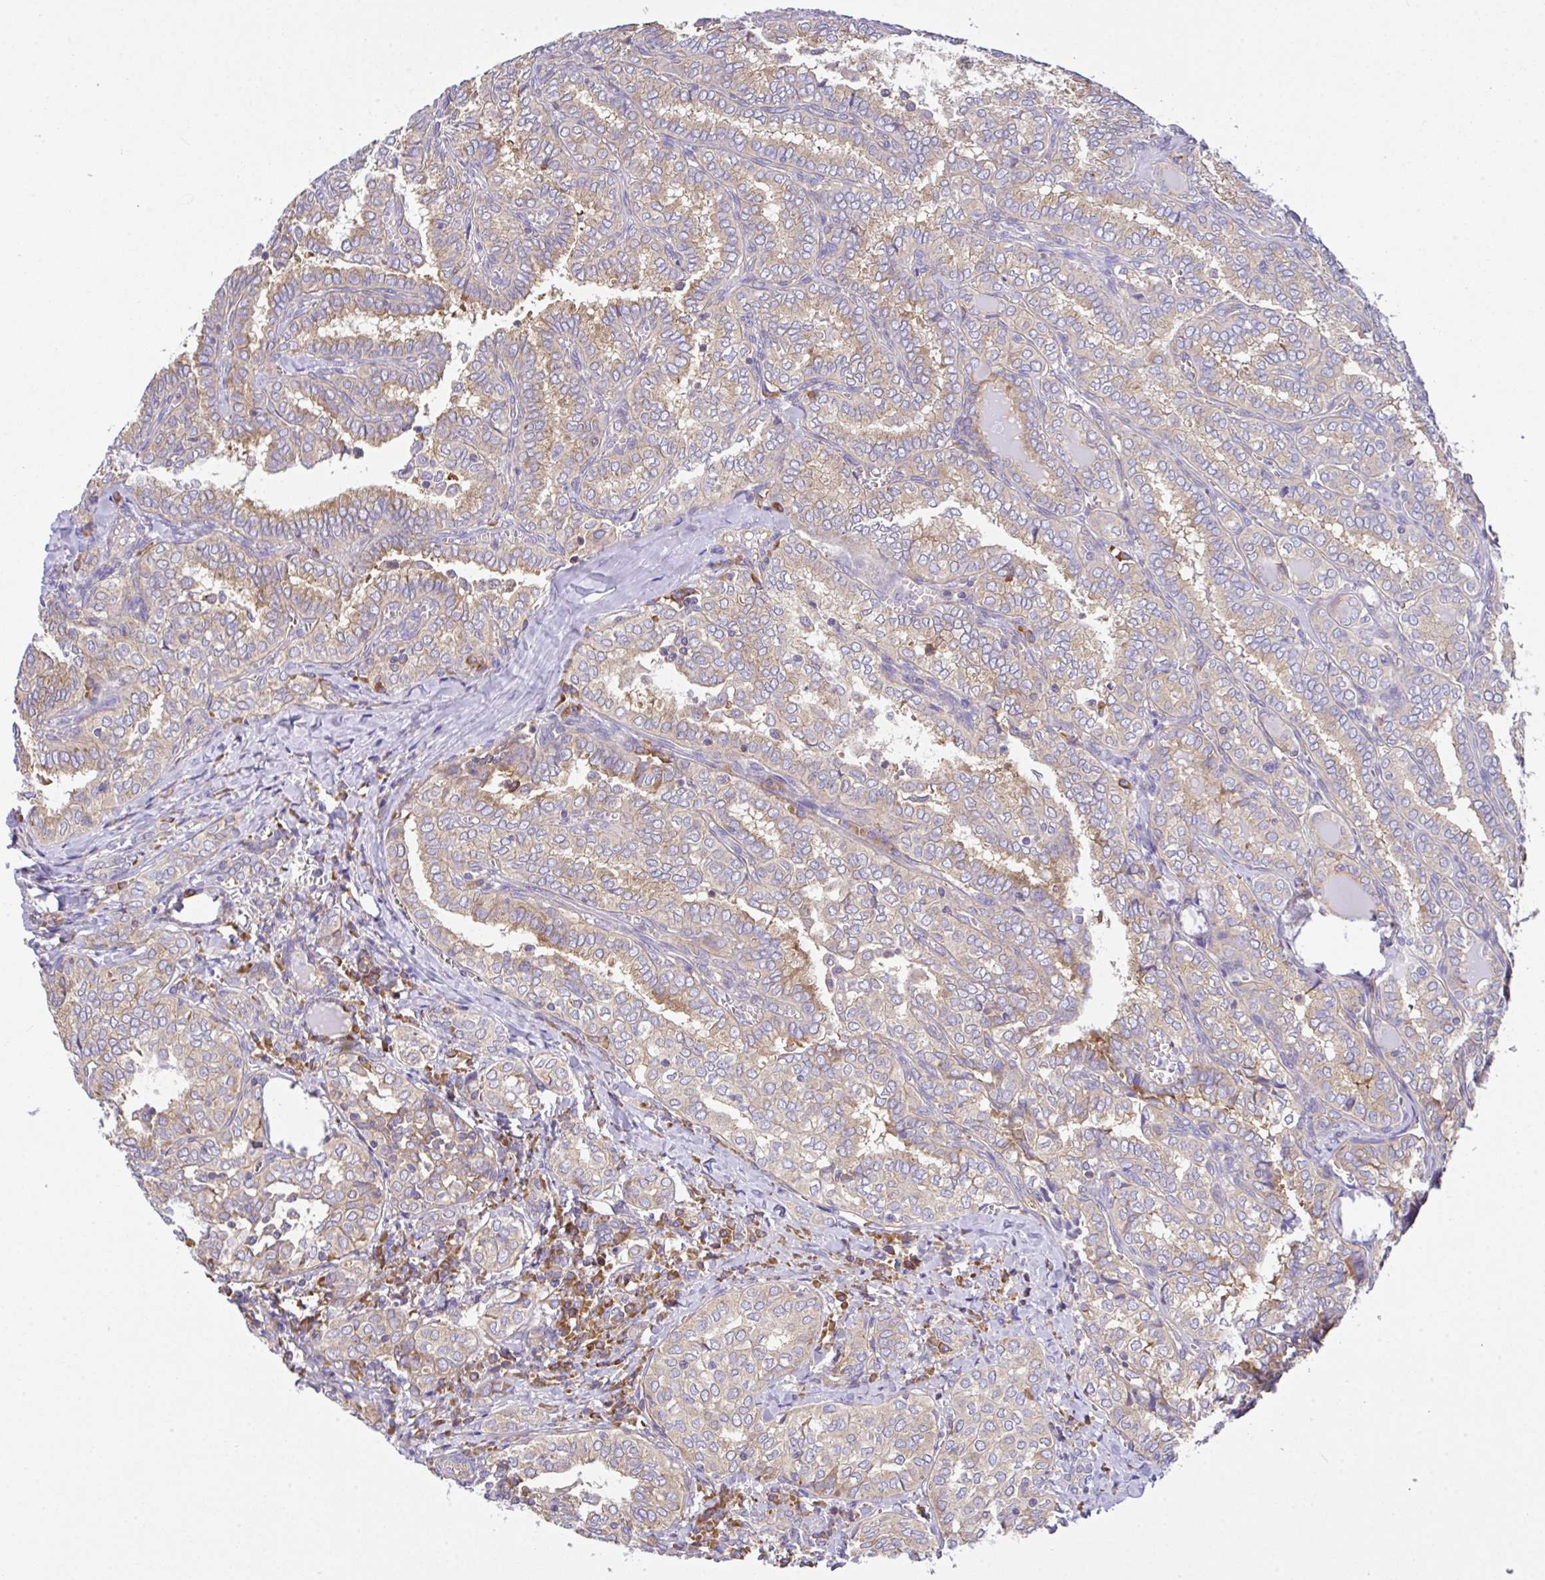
{"staining": {"intensity": "weak", "quantity": "25%-75%", "location": "cytoplasmic/membranous"}, "tissue": "thyroid cancer", "cell_type": "Tumor cells", "image_type": "cancer", "snomed": [{"axis": "morphology", "description": "Papillary adenocarcinoma, NOS"}, {"axis": "topography", "description": "Thyroid gland"}], "caption": "A brown stain highlights weak cytoplasmic/membranous positivity of a protein in human thyroid cancer (papillary adenocarcinoma) tumor cells. (brown staining indicates protein expression, while blue staining denotes nuclei).", "gene": "GFPT2", "patient": {"sex": "female", "age": 30}}